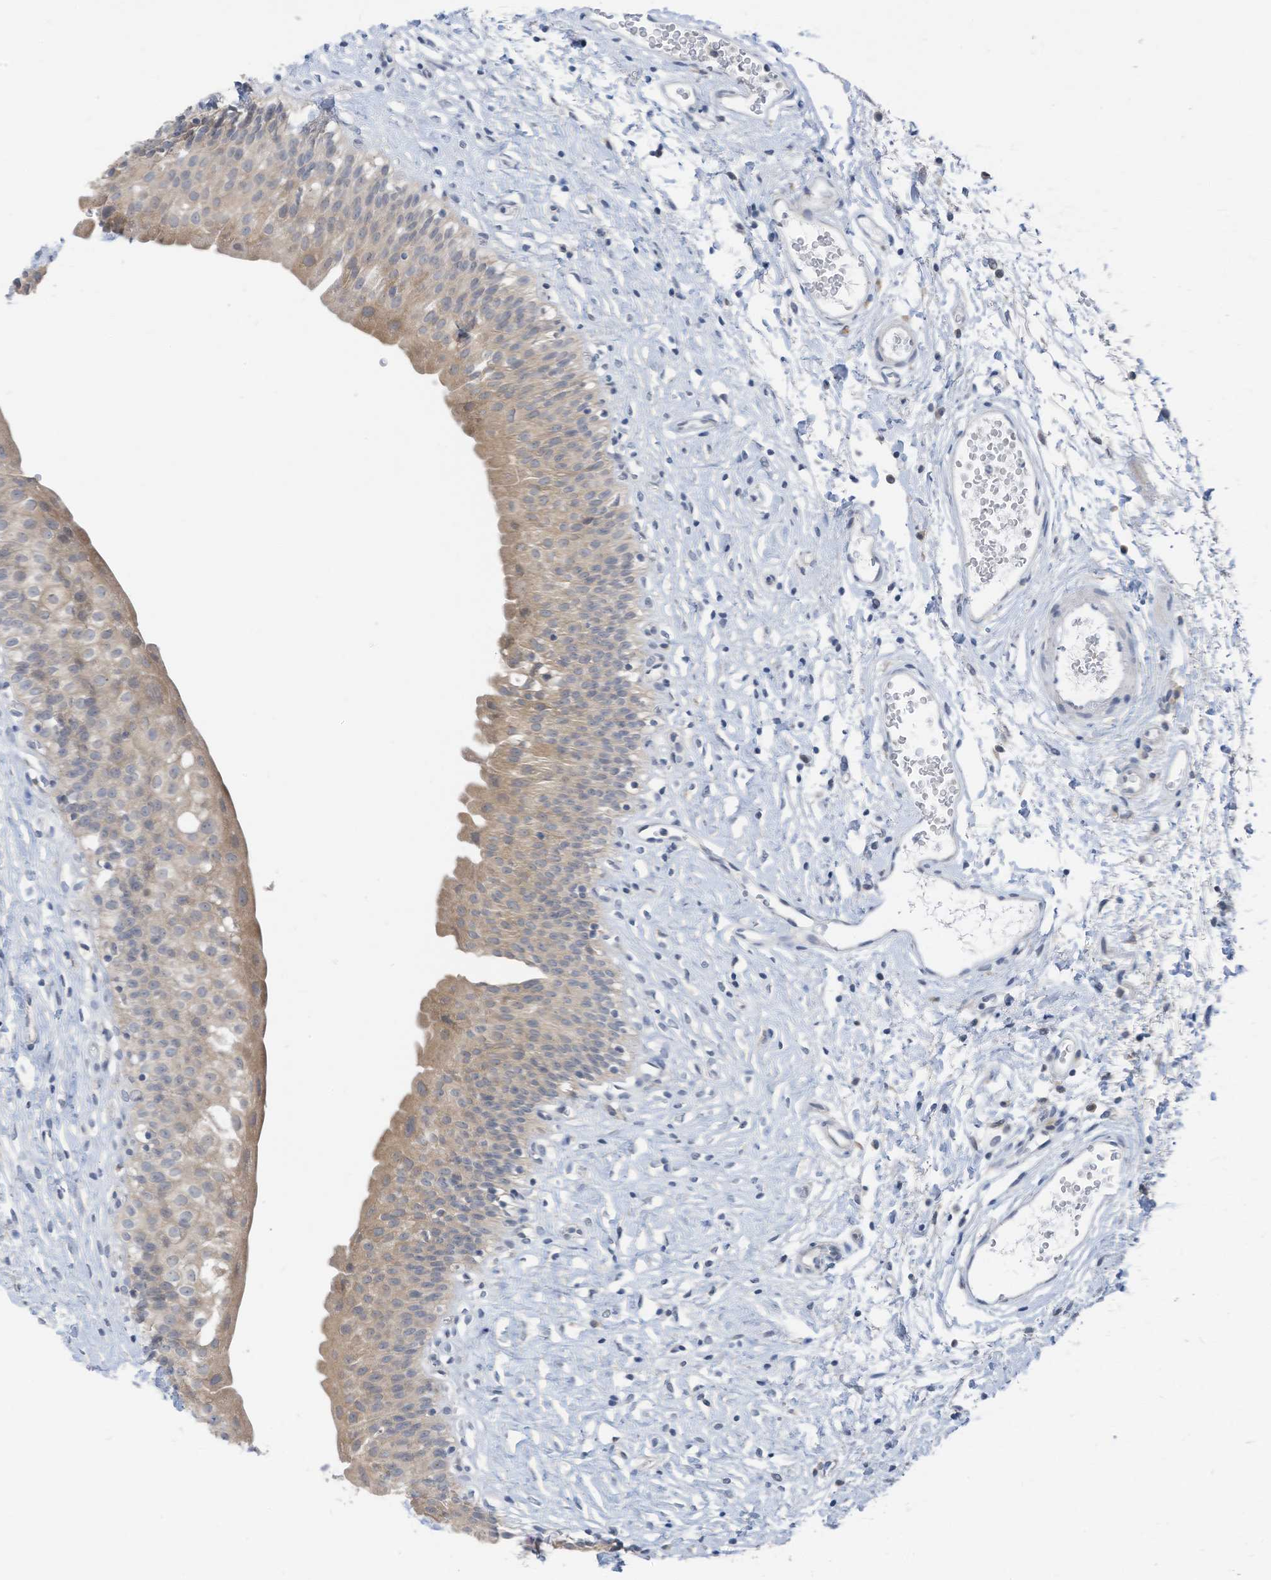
{"staining": {"intensity": "weak", "quantity": "25%-75%", "location": "cytoplasmic/membranous"}, "tissue": "urinary bladder", "cell_type": "Urothelial cells", "image_type": "normal", "snomed": [{"axis": "morphology", "description": "Normal tissue, NOS"}, {"axis": "topography", "description": "Urinary bladder"}], "caption": "Immunohistochemical staining of unremarkable urinary bladder shows 25%-75% levels of weak cytoplasmic/membranous protein staining in approximately 25%-75% of urothelial cells. Immunohistochemistry (ihc) stains the protein of interest in brown and the nuclei are stained blue.", "gene": "LDAH", "patient": {"sex": "male", "age": 51}}